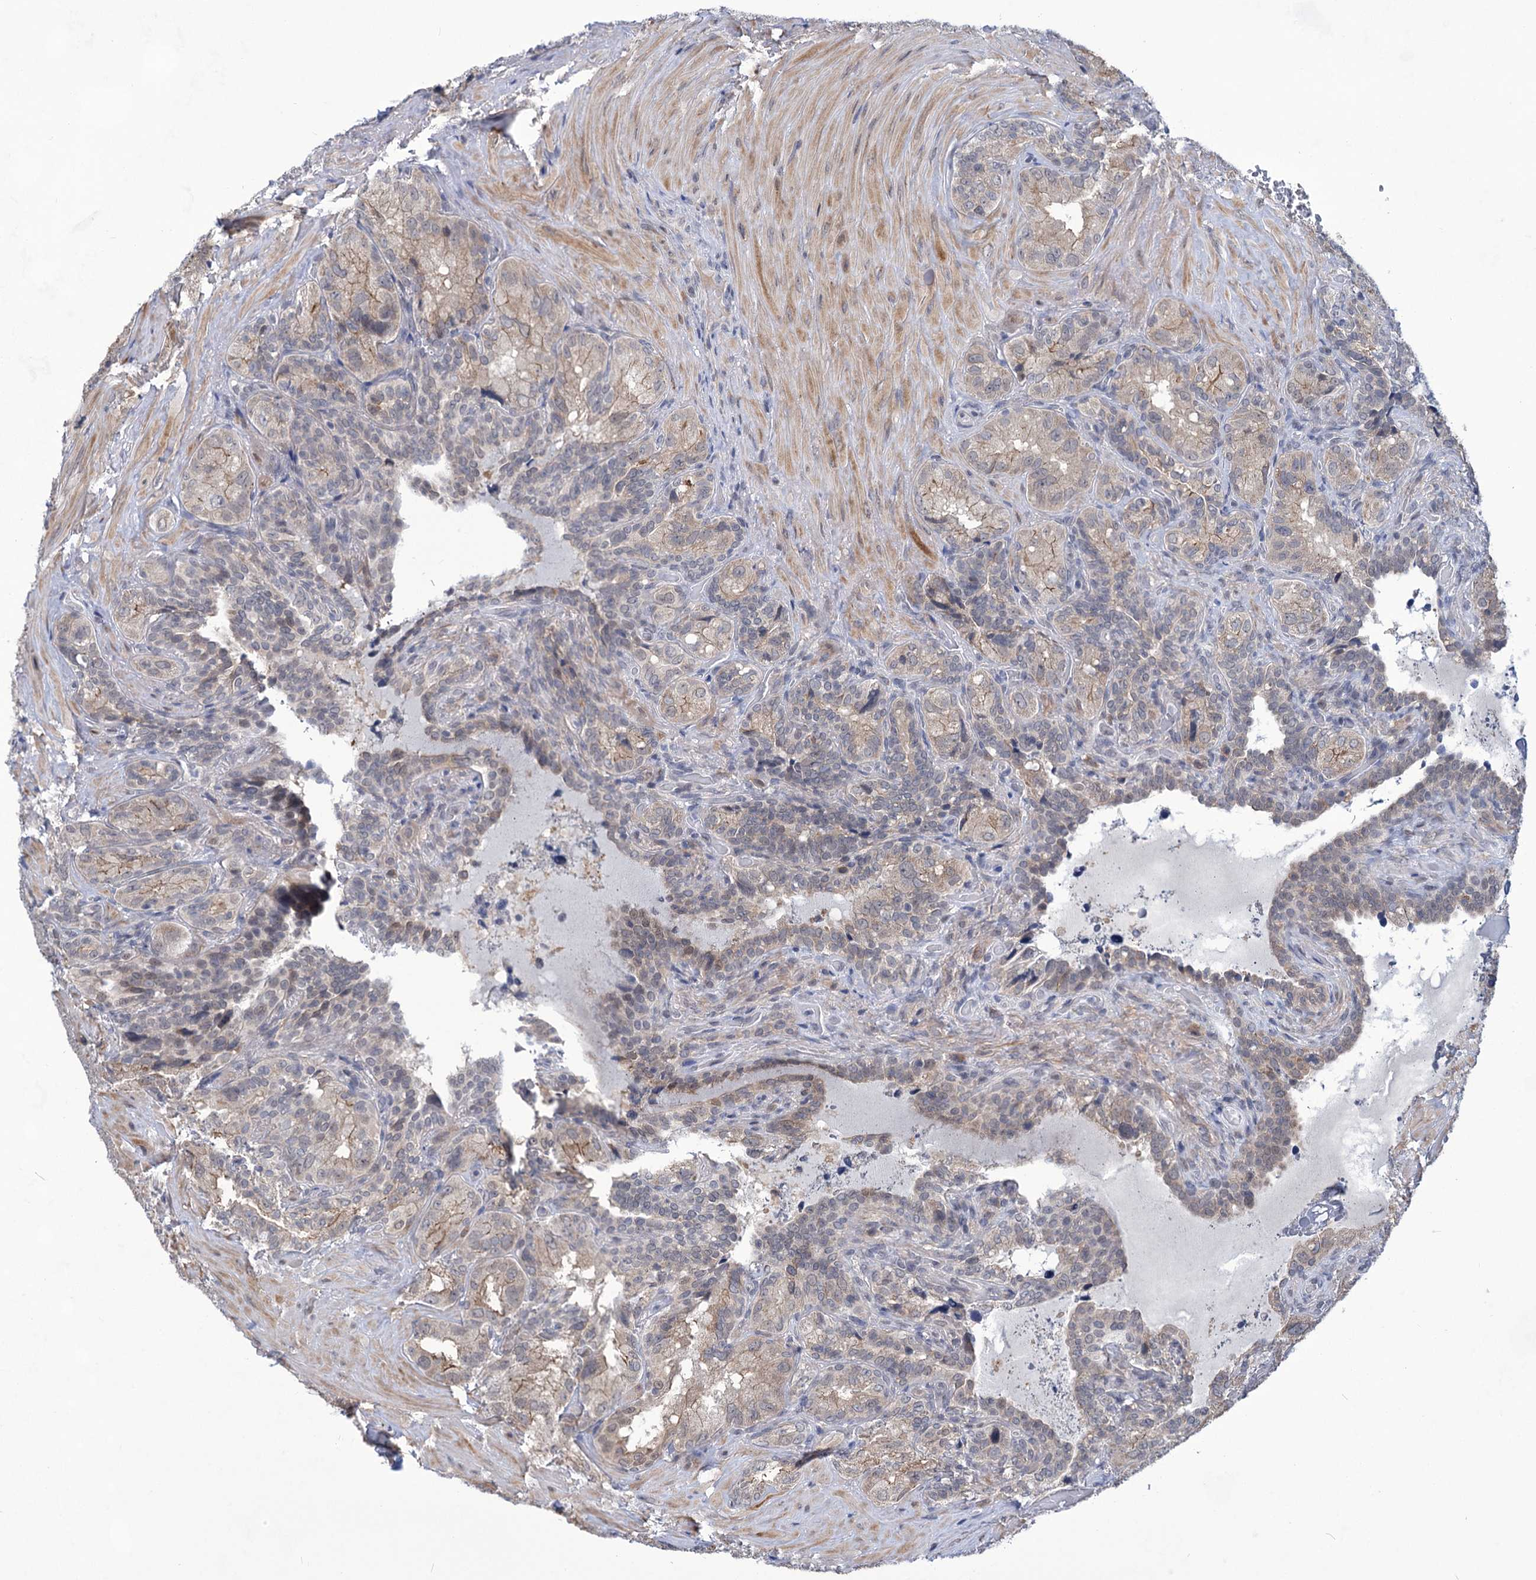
{"staining": {"intensity": "strong", "quantity": "25%-75%", "location": "cytoplasmic/membranous"}, "tissue": "seminal vesicle", "cell_type": "Glandular cells", "image_type": "normal", "snomed": [{"axis": "morphology", "description": "Normal tissue, NOS"}, {"axis": "topography", "description": "Seminal veicle"}, {"axis": "topography", "description": "Peripheral nerve tissue"}], "caption": "Immunohistochemical staining of benign human seminal vesicle shows strong cytoplasmic/membranous protein staining in about 25%-75% of glandular cells.", "gene": "TTC17", "patient": {"sex": "male", "age": 67}}